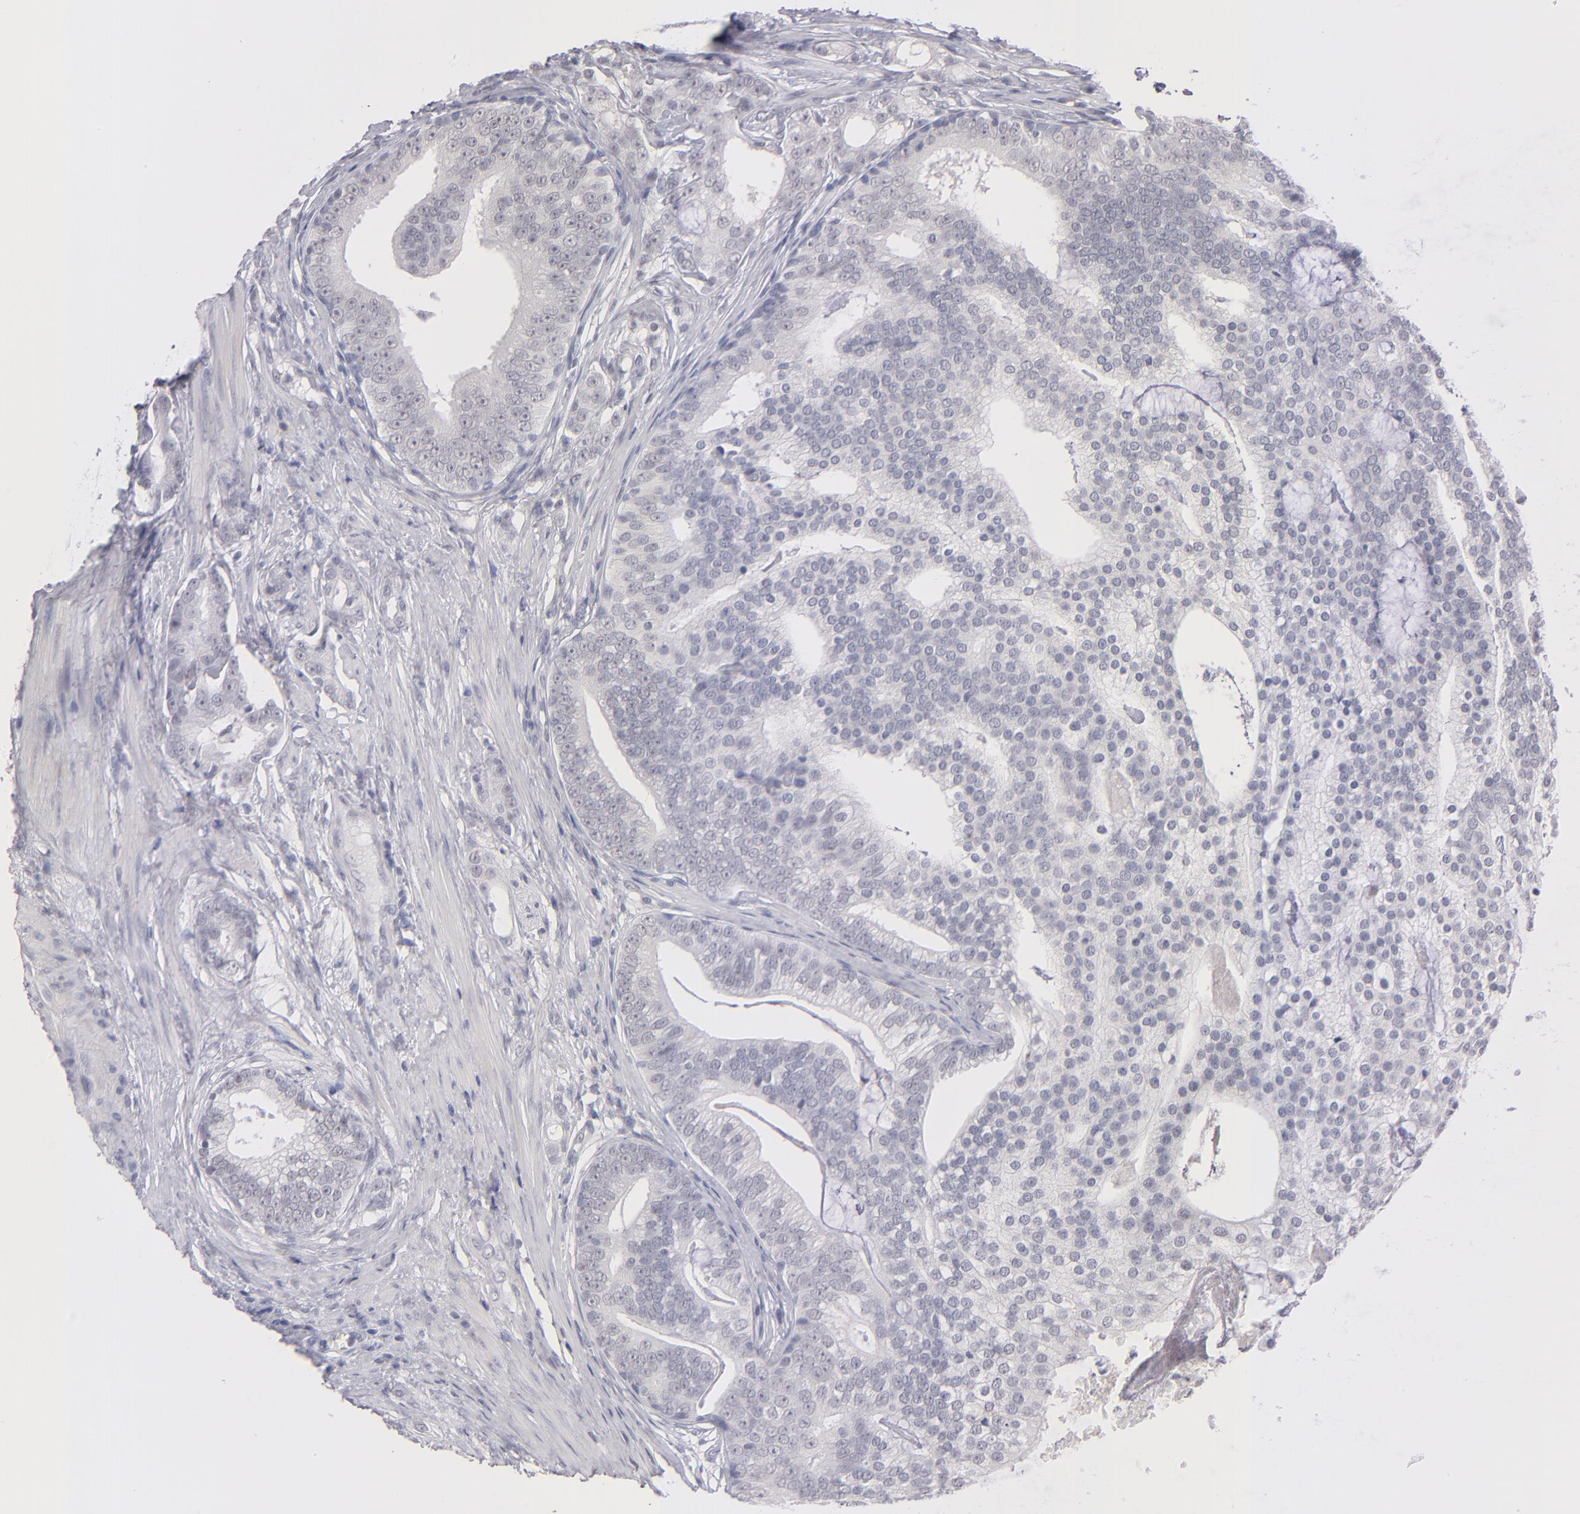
{"staining": {"intensity": "negative", "quantity": "none", "location": "none"}, "tissue": "prostate cancer", "cell_type": "Tumor cells", "image_type": "cancer", "snomed": [{"axis": "morphology", "description": "Adenocarcinoma, Low grade"}, {"axis": "topography", "description": "Prostate"}], "caption": "Tumor cells are negative for protein expression in human prostate cancer.", "gene": "TEX11", "patient": {"sex": "male", "age": 58}}